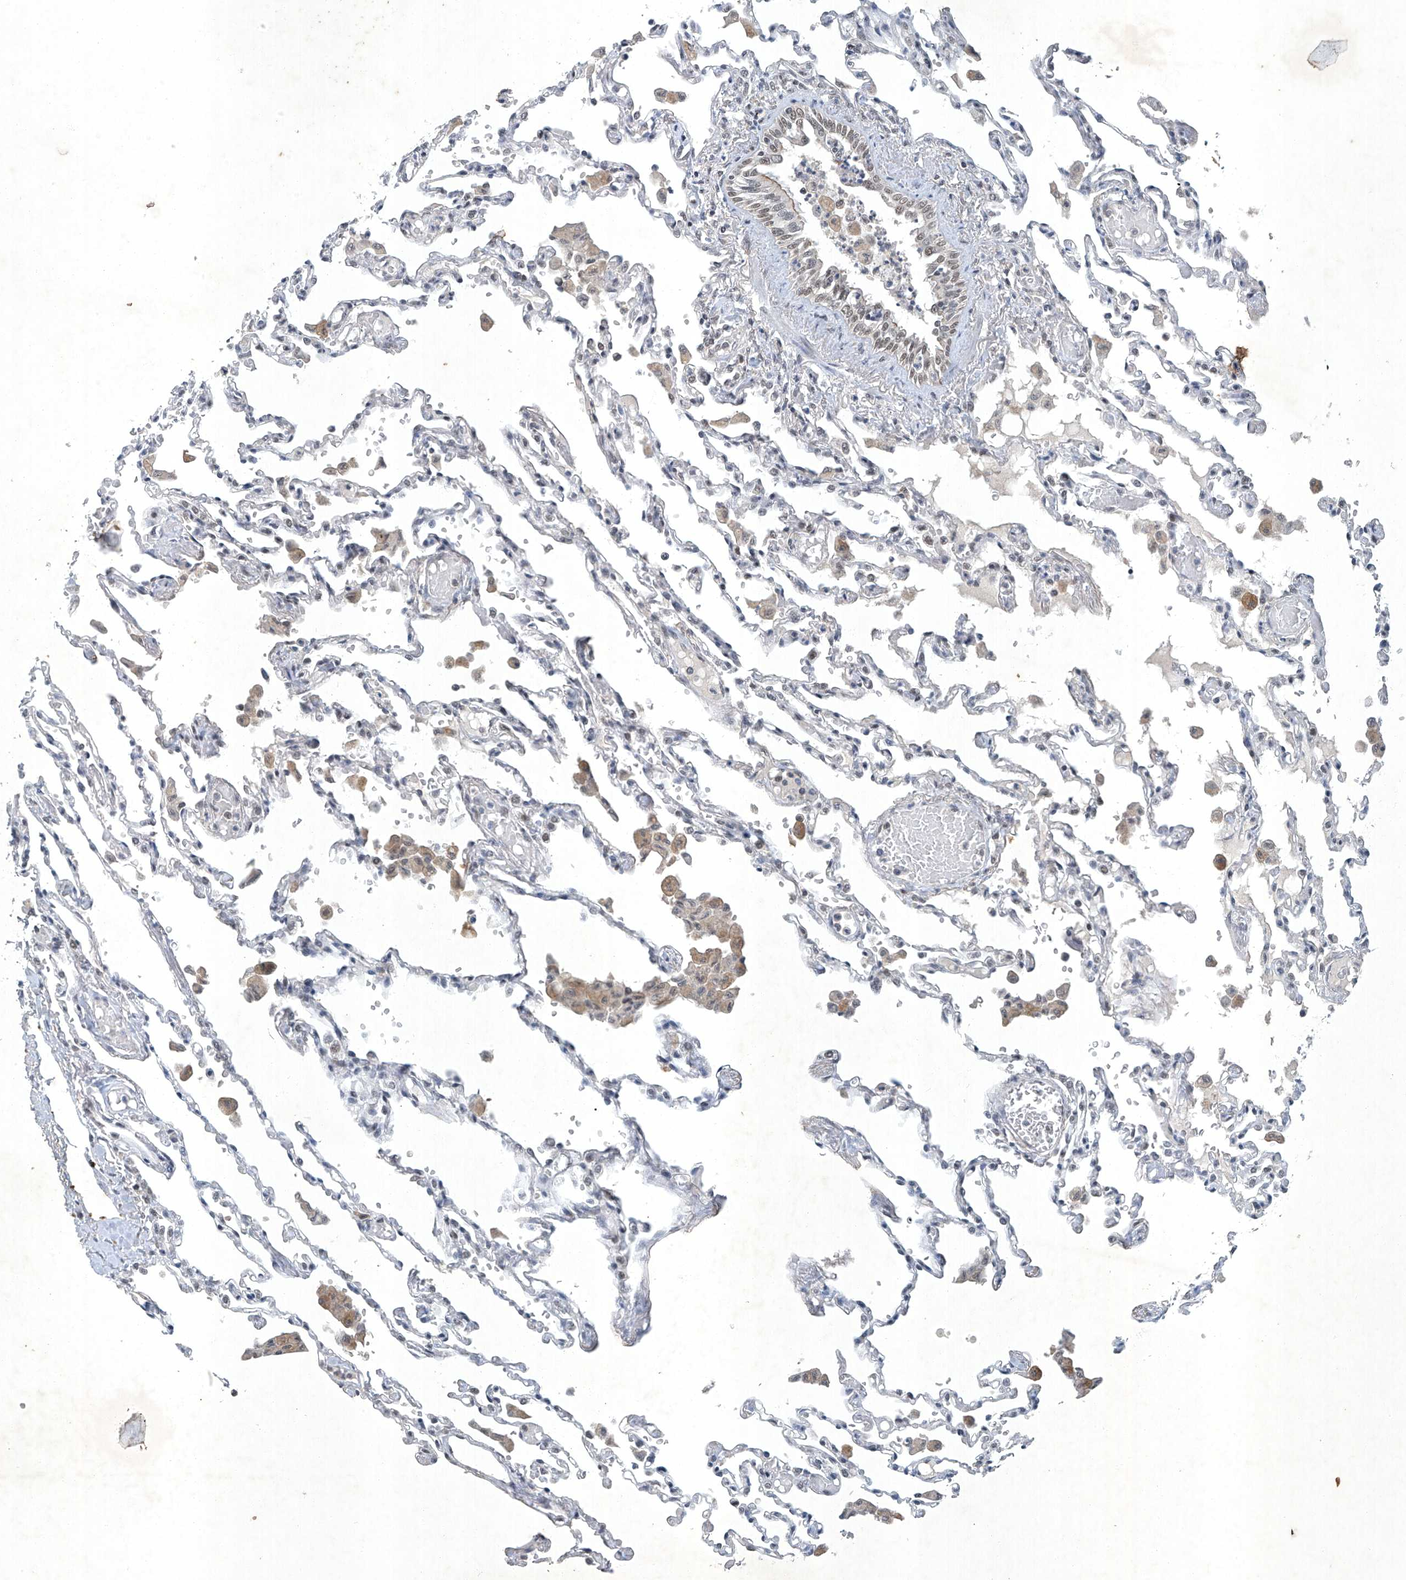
{"staining": {"intensity": "negative", "quantity": "none", "location": "none"}, "tissue": "lung", "cell_type": "Alveolar cells", "image_type": "normal", "snomed": [{"axis": "morphology", "description": "Normal tissue, NOS"}, {"axis": "topography", "description": "Bronchus"}, {"axis": "topography", "description": "Lung"}], "caption": "The micrograph displays no staining of alveolar cells in benign lung.", "gene": "TAF8", "patient": {"sex": "female", "age": 49}}